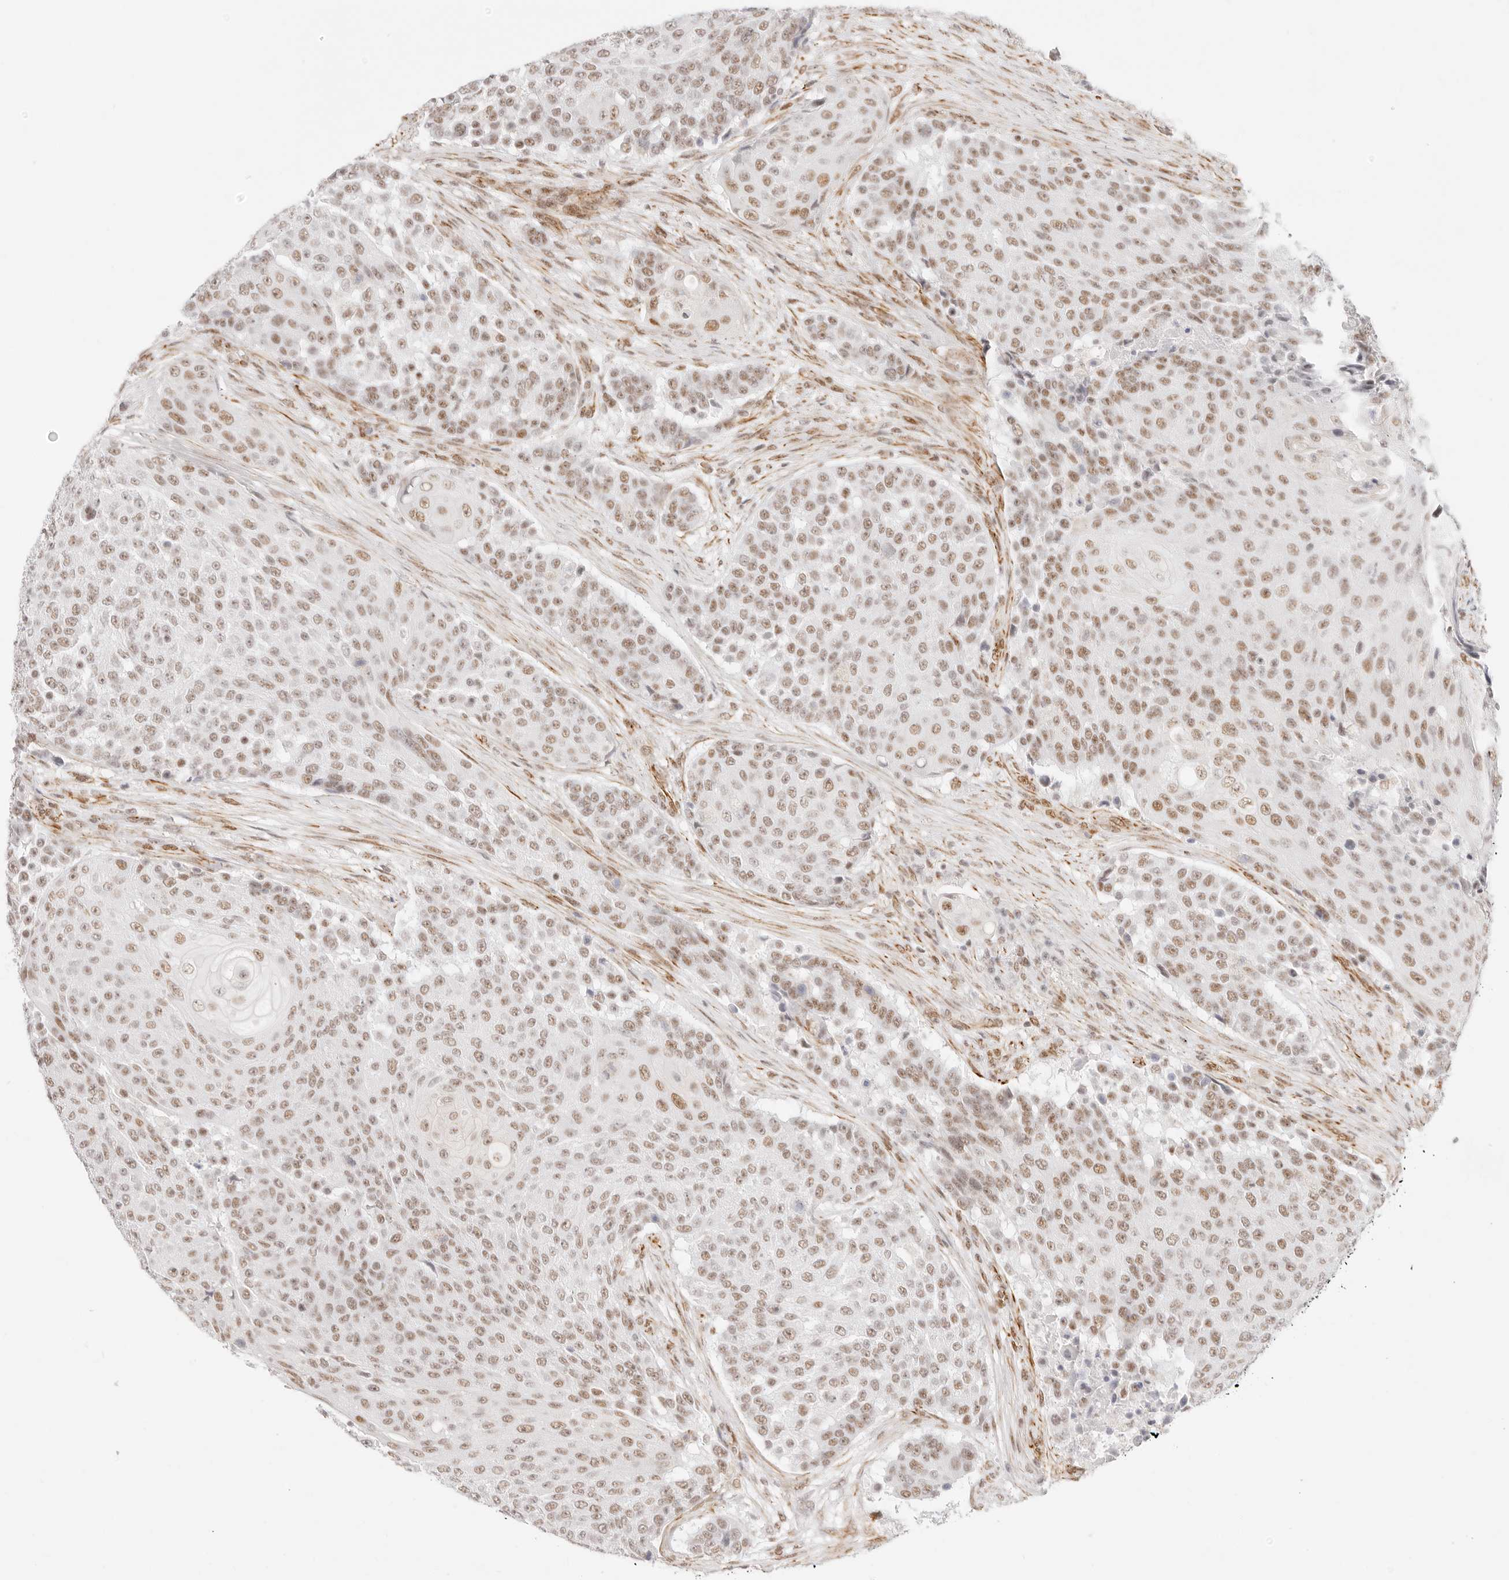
{"staining": {"intensity": "moderate", "quantity": ">75%", "location": "nuclear"}, "tissue": "urothelial cancer", "cell_type": "Tumor cells", "image_type": "cancer", "snomed": [{"axis": "morphology", "description": "Urothelial carcinoma, High grade"}, {"axis": "topography", "description": "Urinary bladder"}], "caption": "Immunohistochemical staining of urothelial cancer displays medium levels of moderate nuclear protein staining in about >75% of tumor cells.", "gene": "ZC3H11A", "patient": {"sex": "female", "age": 63}}